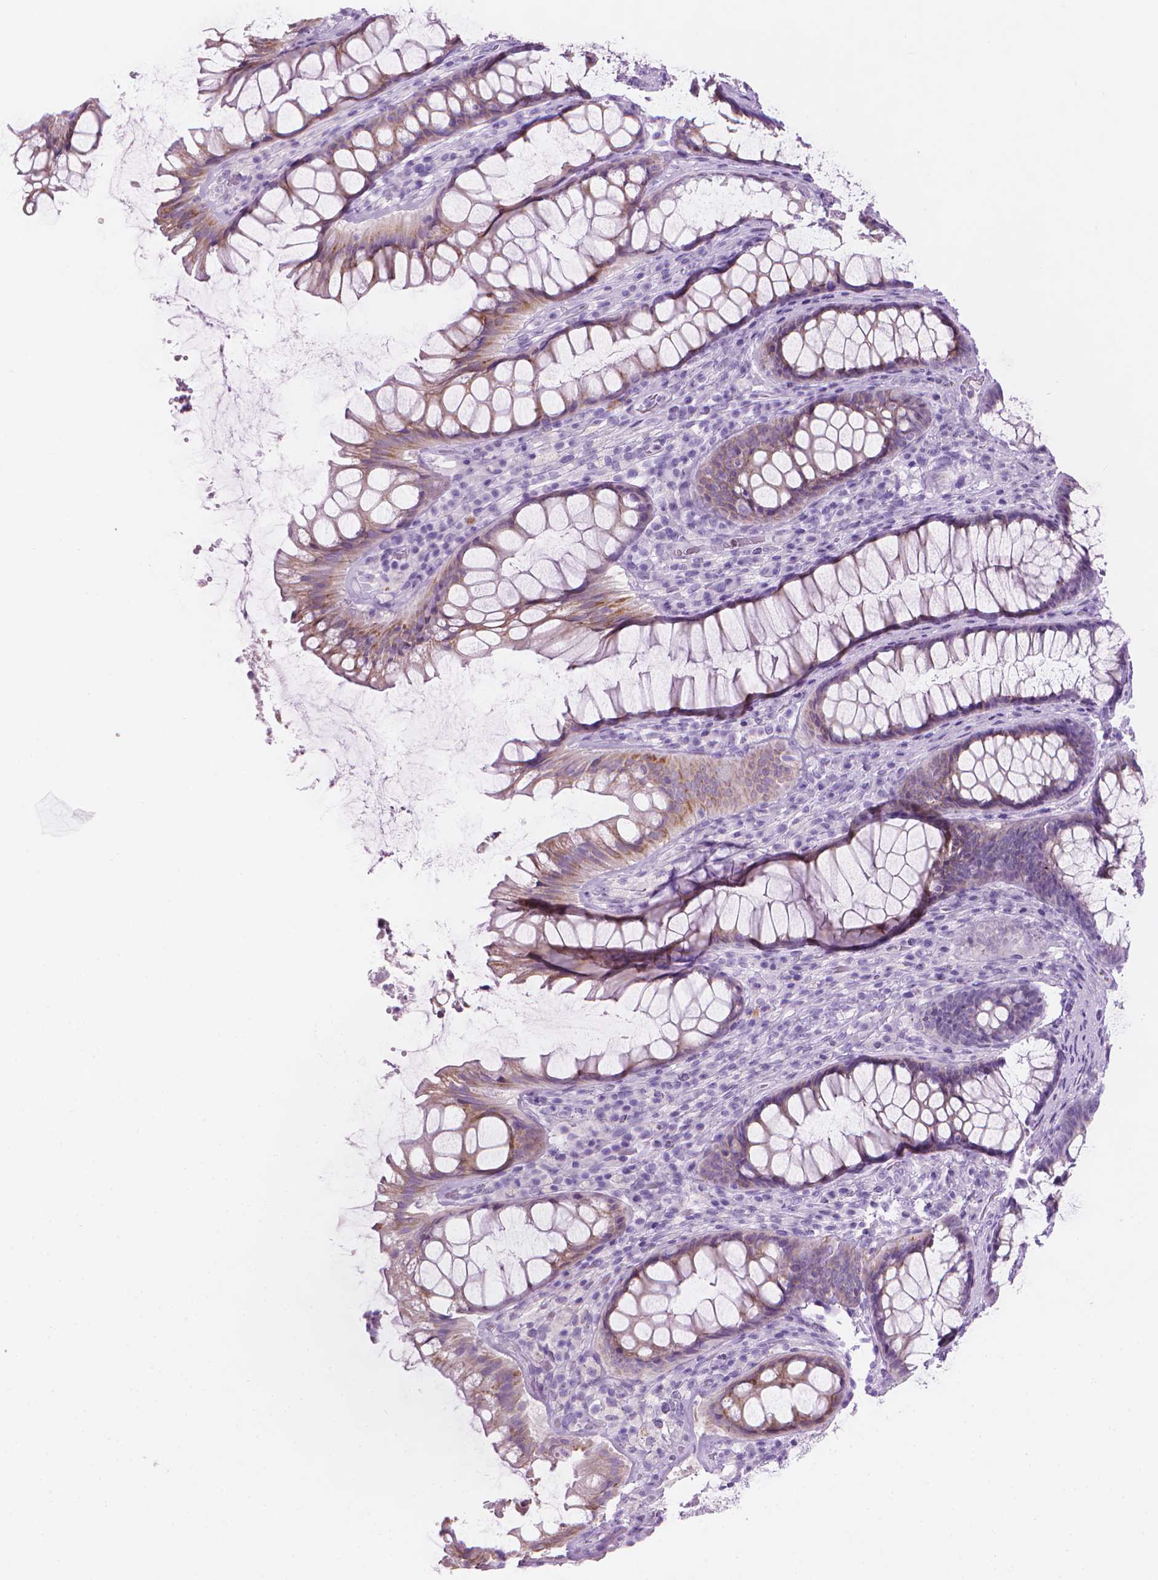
{"staining": {"intensity": "moderate", "quantity": "25%-75%", "location": "cytoplasmic/membranous"}, "tissue": "rectum", "cell_type": "Glandular cells", "image_type": "normal", "snomed": [{"axis": "morphology", "description": "Normal tissue, NOS"}, {"axis": "topography", "description": "Rectum"}], "caption": "Moderate cytoplasmic/membranous expression for a protein is appreciated in about 25%-75% of glandular cells of unremarkable rectum using immunohistochemistry (IHC).", "gene": "TTC29", "patient": {"sex": "male", "age": 72}}